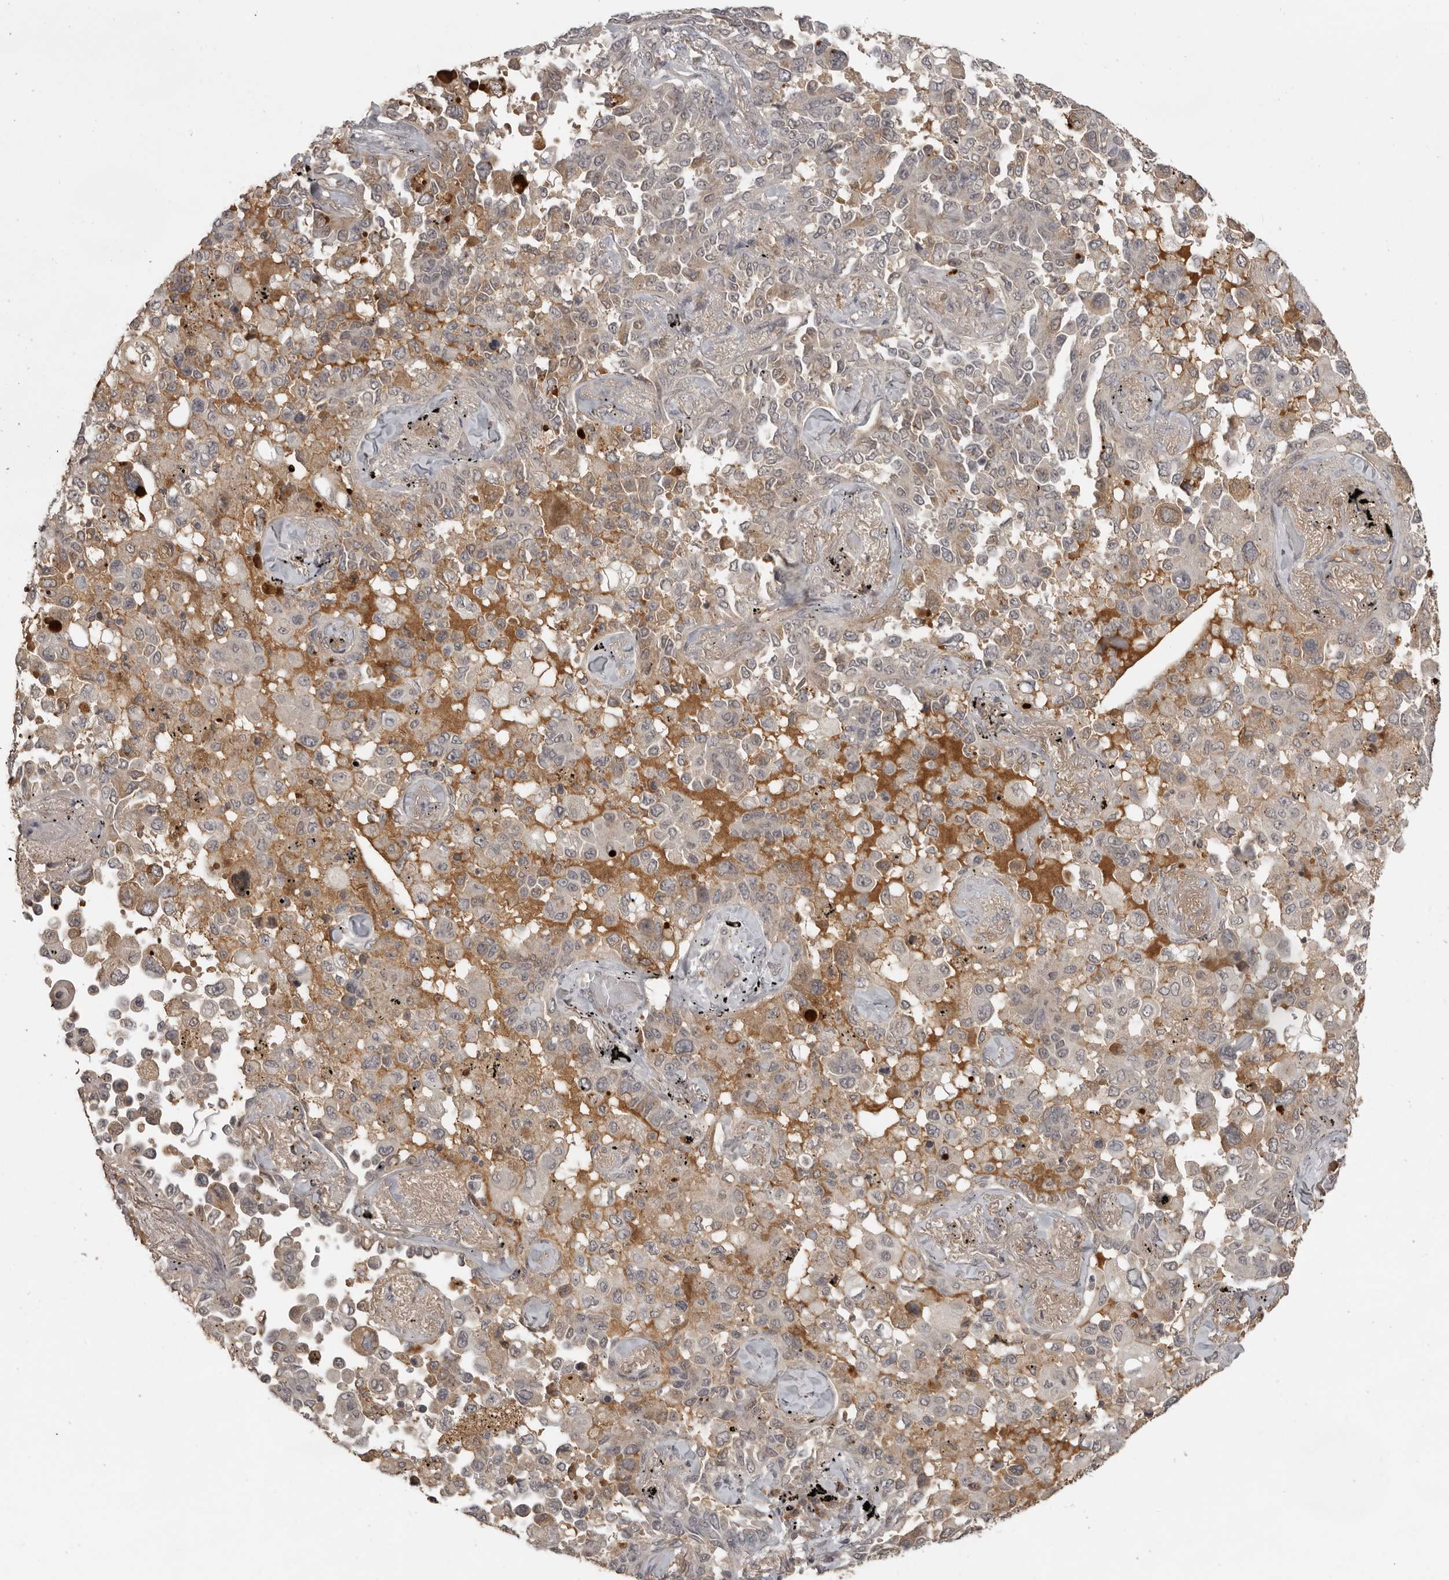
{"staining": {"intensity": "weak", "quantity": "25%-75%", "location": "cytoplasmic/membranous"}, "tissue": "lung cancer", "cell_type": "Tumor cells", "image_type": "cancer", "snomed": [{"axis": "morphology", "description": "Adenocarcinoma, NOS"}, {"axis": "topography", "description": "Lung"}], "caption": "Weak cytoplasmic/membranous protein expression is present in about 25%-75% of tumor cells in lung cancer.", "gene": "CTF1", "patient": {"sex": "female", "age": 67}}